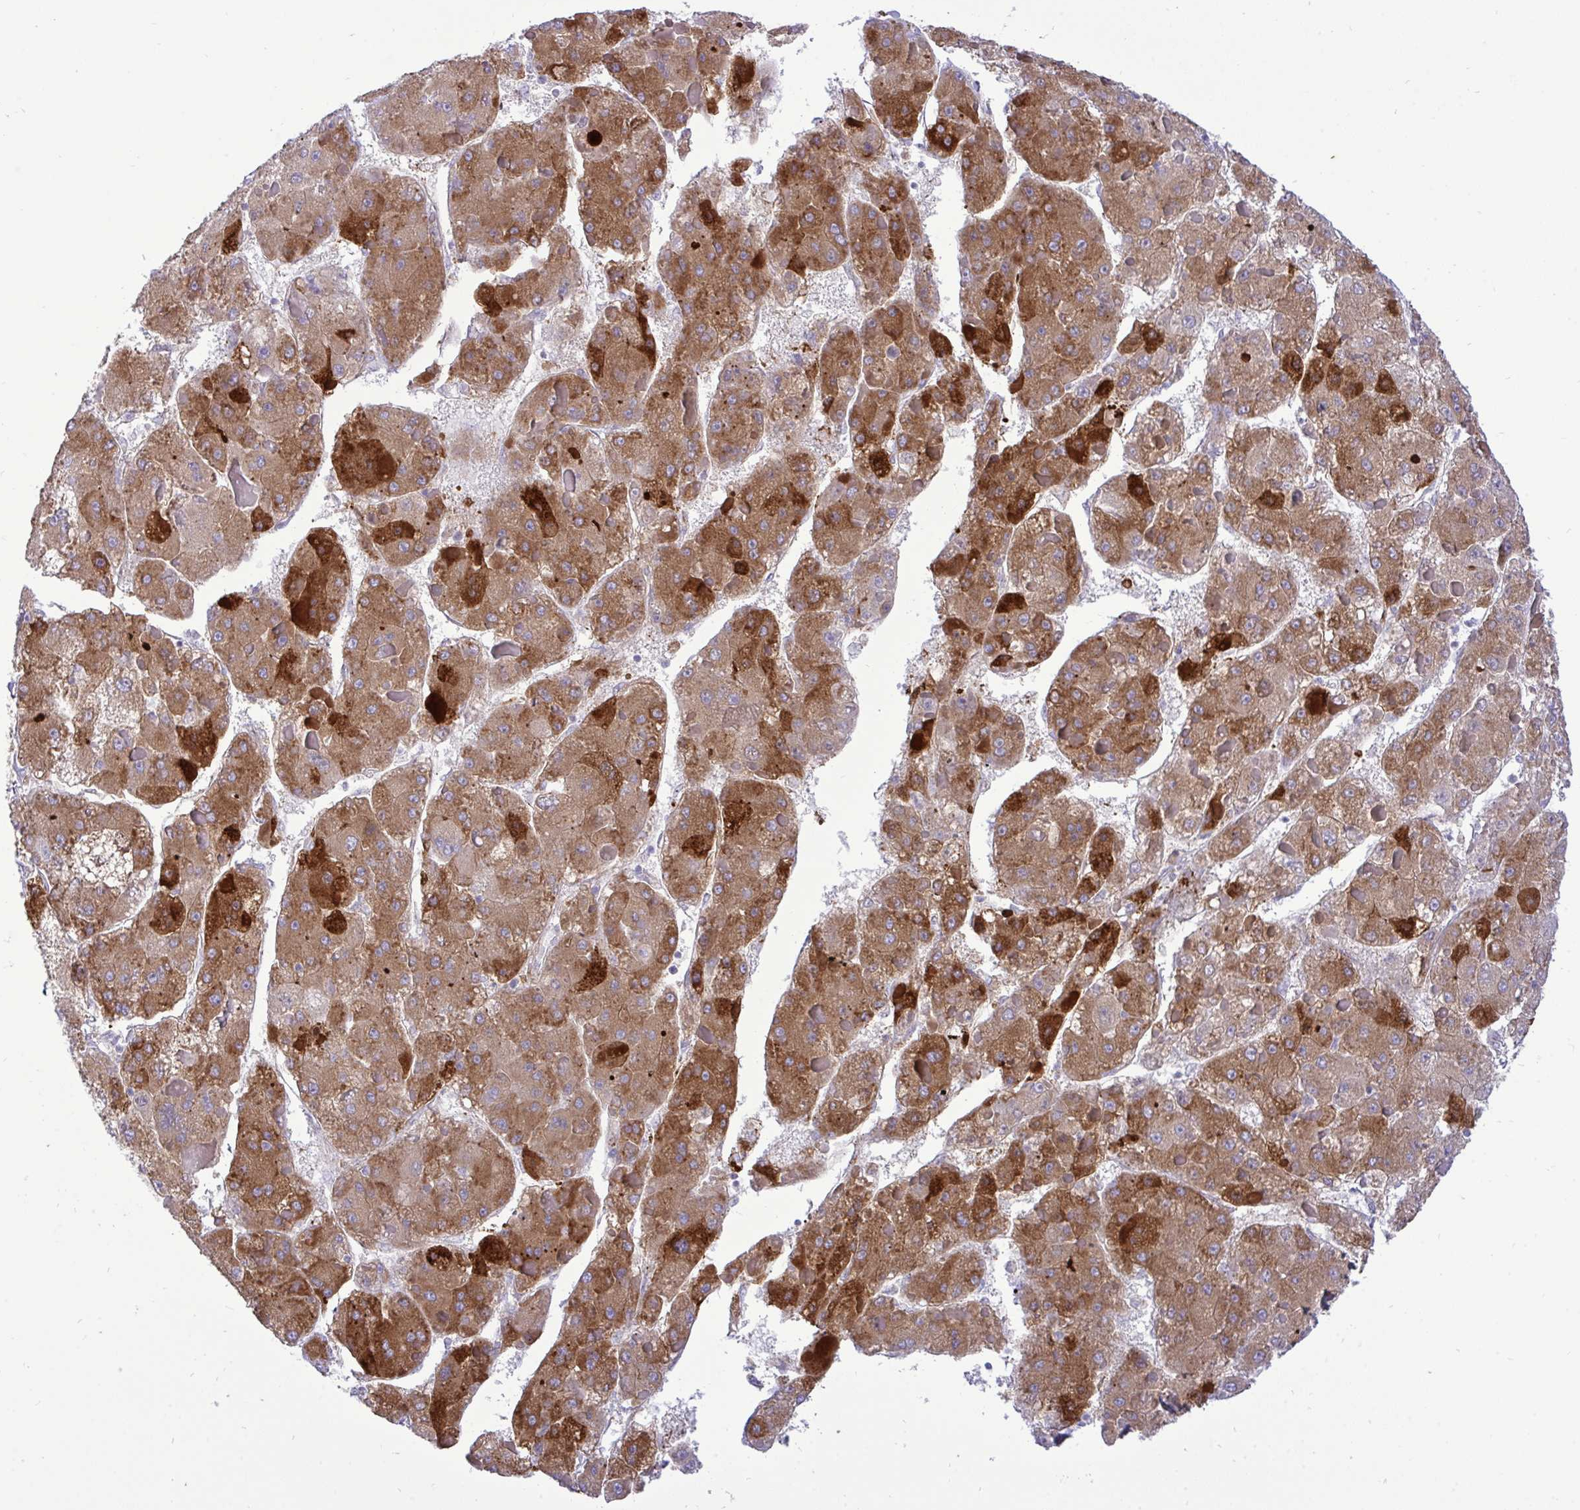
{"staining": {"intensity": "moderate", "quantity": ">75%", "location": "cytoplasmic/membranous"}, "tissue": "liver cancer", "cell_type": "Tumor cells", "image_type": "cancer", "snomed": [{"axis": "morphology", "description": "Carcinoma, Hepatocellular, NOS"}, {"axis": "topography", "description": "Liver"}], "caption": "High-power microscopy captured an immunohistochemistry photomicrograph of liver cancer, revealing moderate cytoplasmic/membranous expression in about >75% of tumor cells. The staining was performed using DAB to visualize the protein expression in brown, while the nuclei were stained in blue with hematoxylin (Magnification: 20x).", "gene": "F2", "patient": {"sex": "female", "age": 73}}